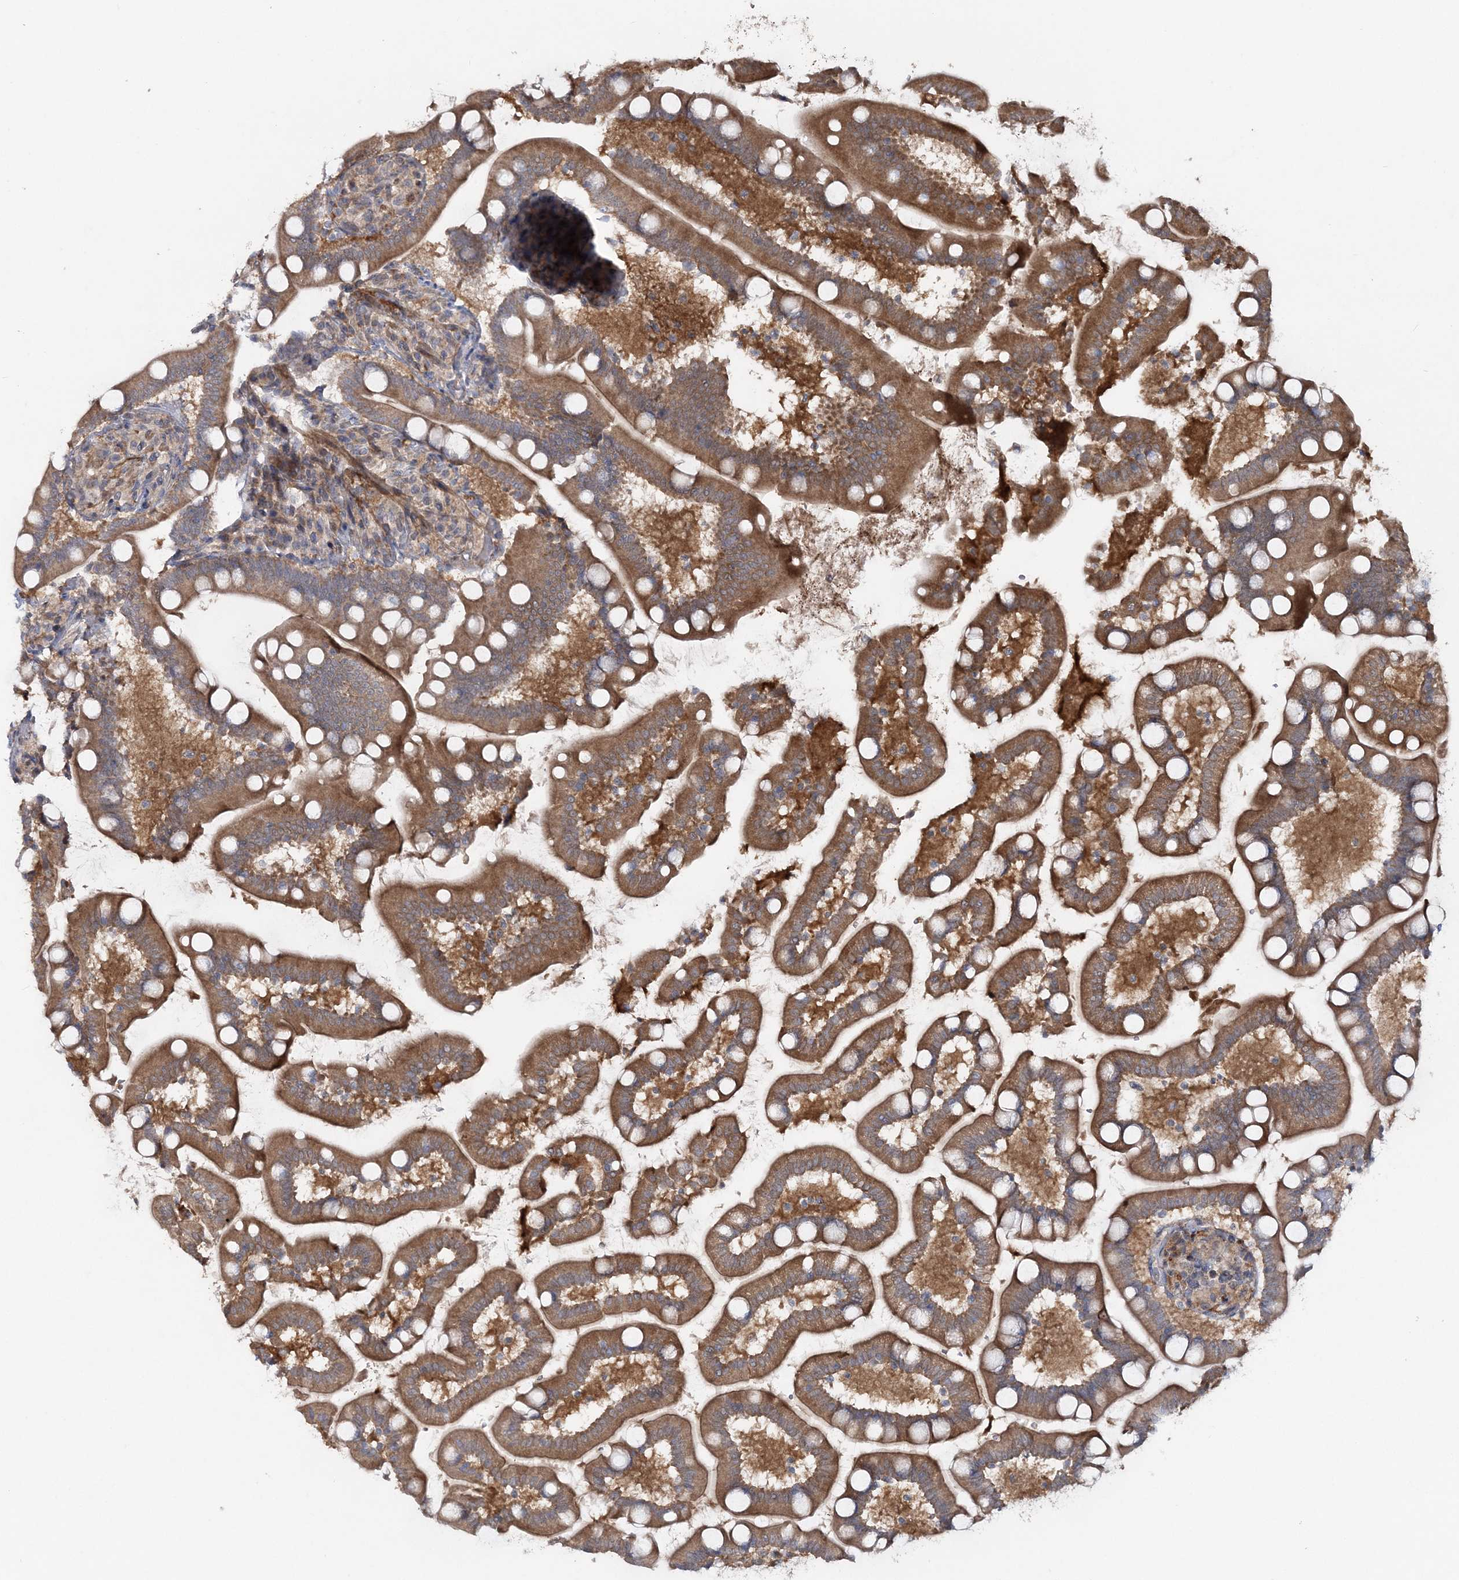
{"staining": {"intensity": "moderate", "quantity": ">75%", "location": "cytoplasmic/membranous"}, "tissue": "small intestine", "cell_type": "Glandular cells", "image_type": "normal", "snomed": [{"axis": "morphology", "description": "Normal tissue, NOS"}, {"axis": "topography", "description": "Small intestine"}], "caption": "Glandular cells display moderate cytoplasmic/membranous positivity in approximately >75% of cells in unremarkable small intestine. (Brightfield microscopy of DAB IHC at high magnification).", "gene": "MOCS2", "patient": {"sex": "female", "age": 64}}